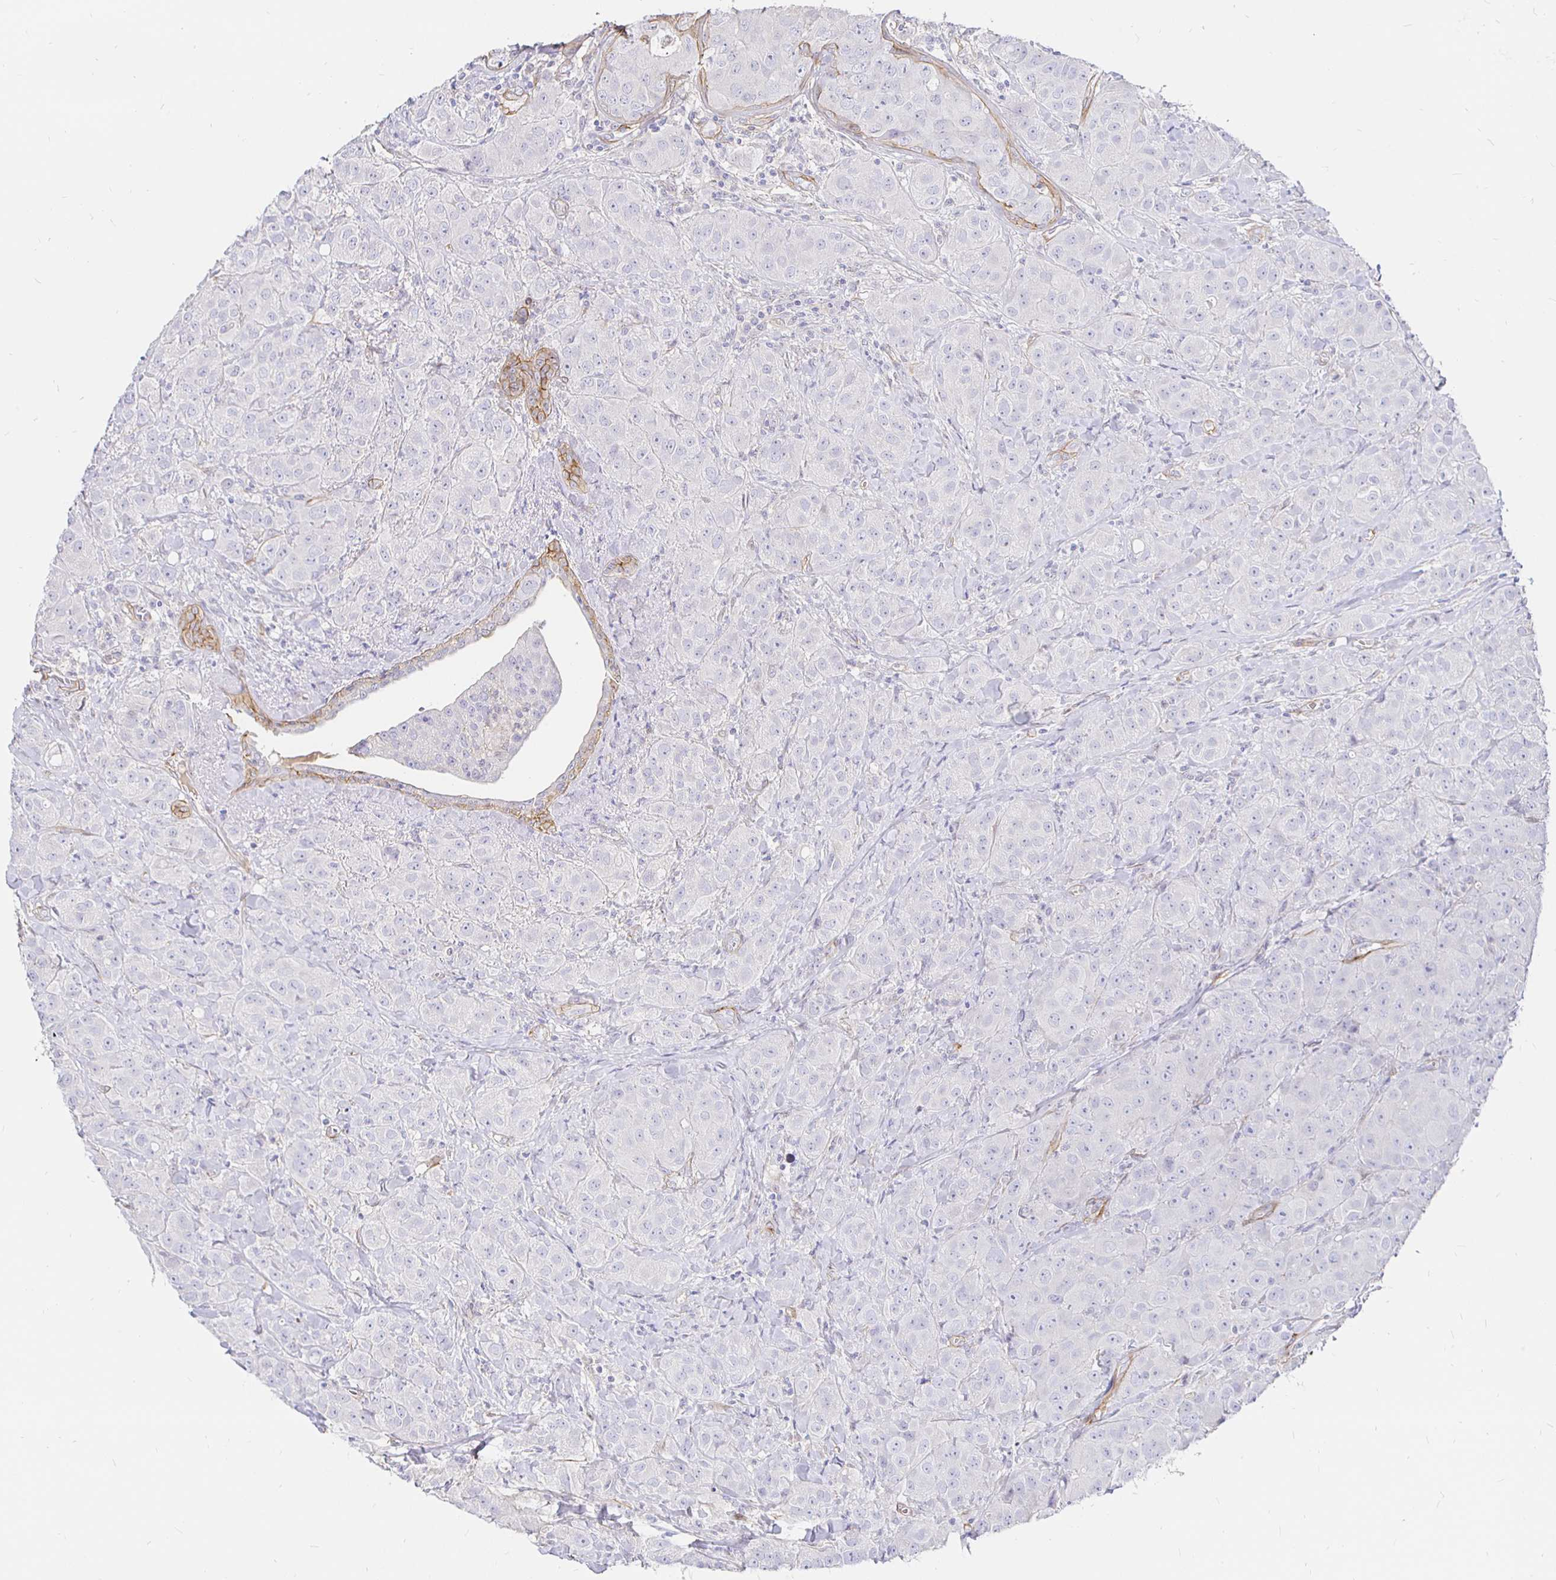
{"staining": {"intensity": "negative", "quantity": "none", "location": "none"}, "tissue": "breast cancer", "cell_type": "Tumor cells", "image_type": "cancer", "snomed": [{"axis": "morphology", "description": "Normal tissue, NOS"}, {"axis": "morphology", "description": "Duct carcinoma"}, {"axis": "topography", "description": "Breast"}], "caption": "Protein analysis of invasive ductal carcinoma (breast) displays no significant staining in tumor cells.", "gene": "PALM2AKAP2", "patient": {"sex": "female", "age": 43}}